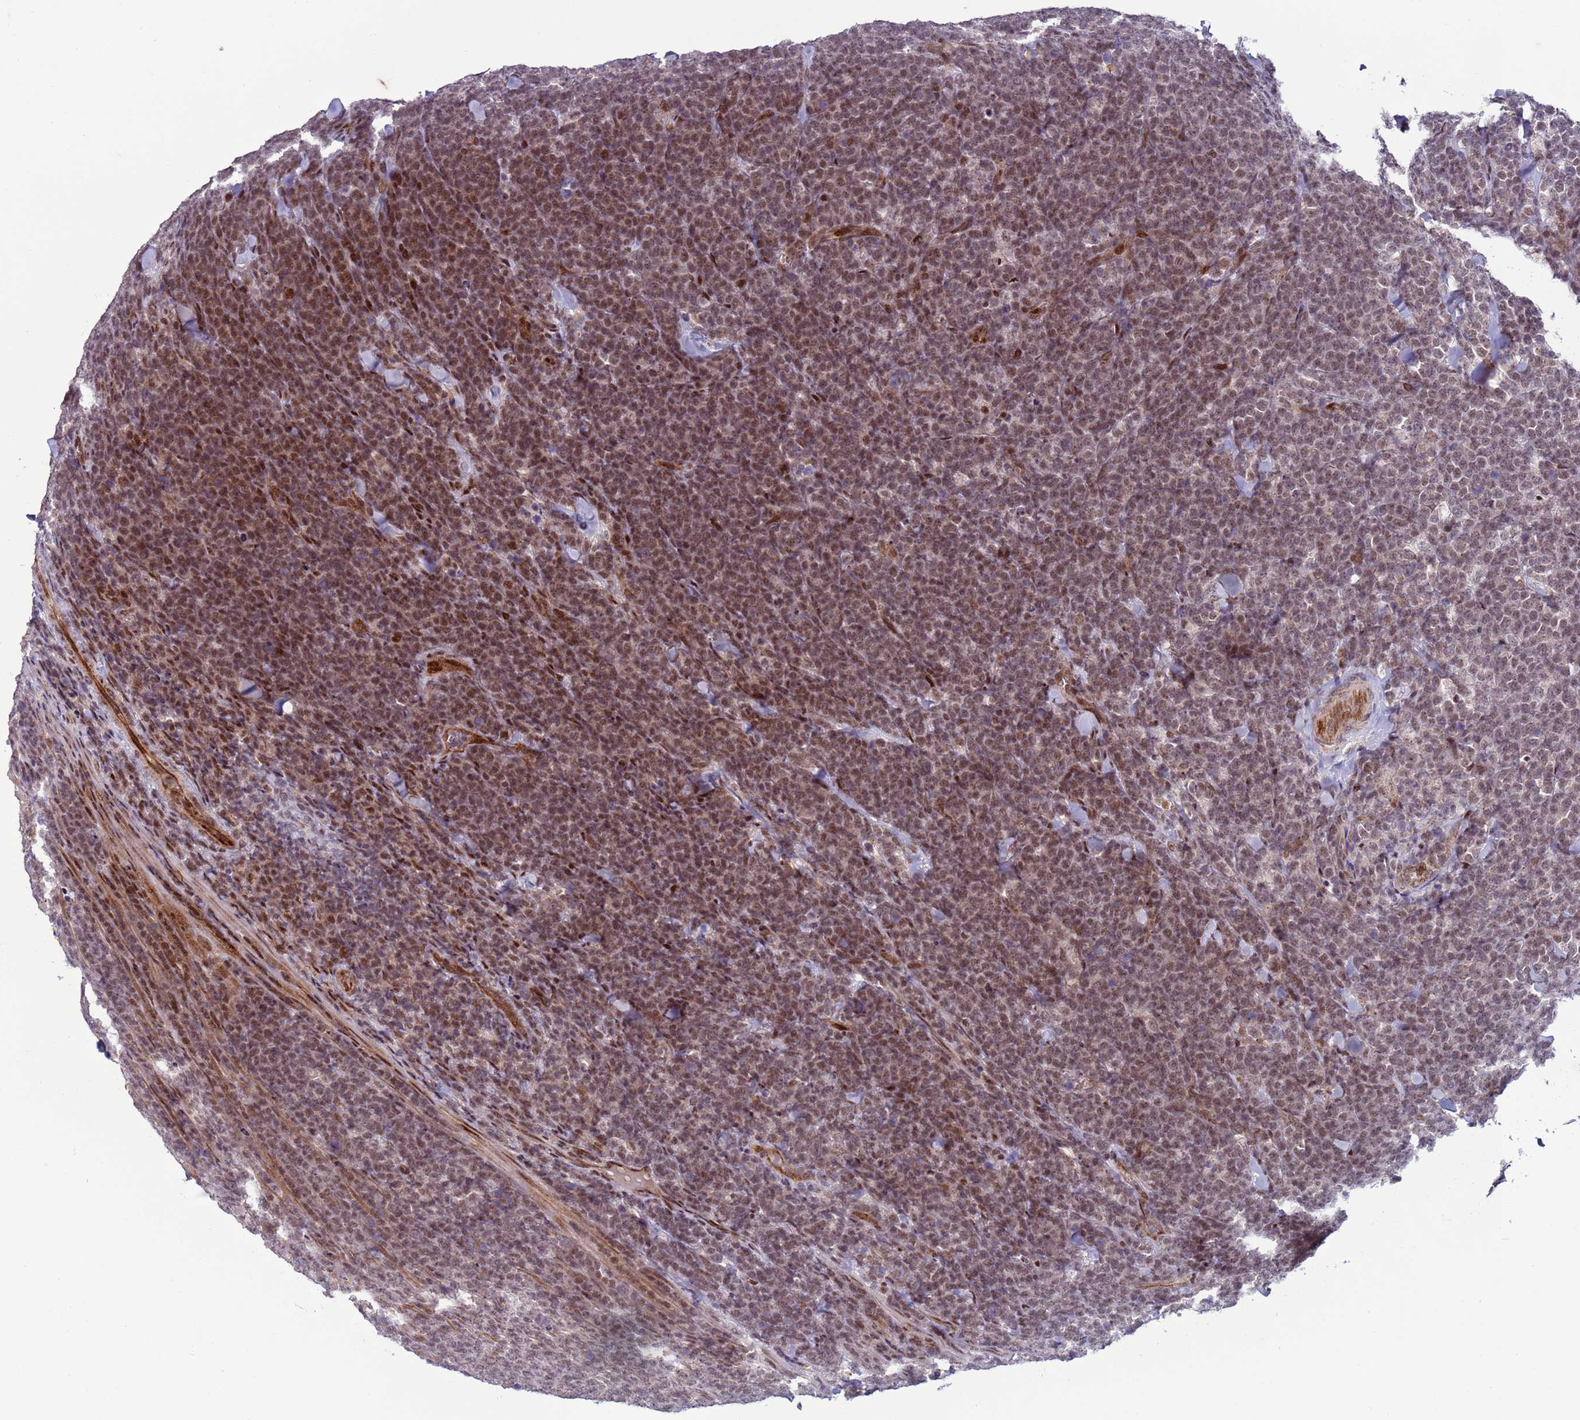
{"staining": {"intensity": "moderate", "quantity": ">75%", "location": "nuclear"}, "tissue": "lymphoma", "cell_type": "Tumor cells", "image_type": "cancer", "snomed": [{"axis": "morphology", "description": "Malignant lymphoma, non-Hodgkin's type, High grade"}, {"axis": "topography", "description": "Small intestine"}], "caption": "Lymphoma stained with a protein marker shows moderate staining in tumor cells.", "gene": "SHC3", "patient": {"sex": "male", "age": 8}}